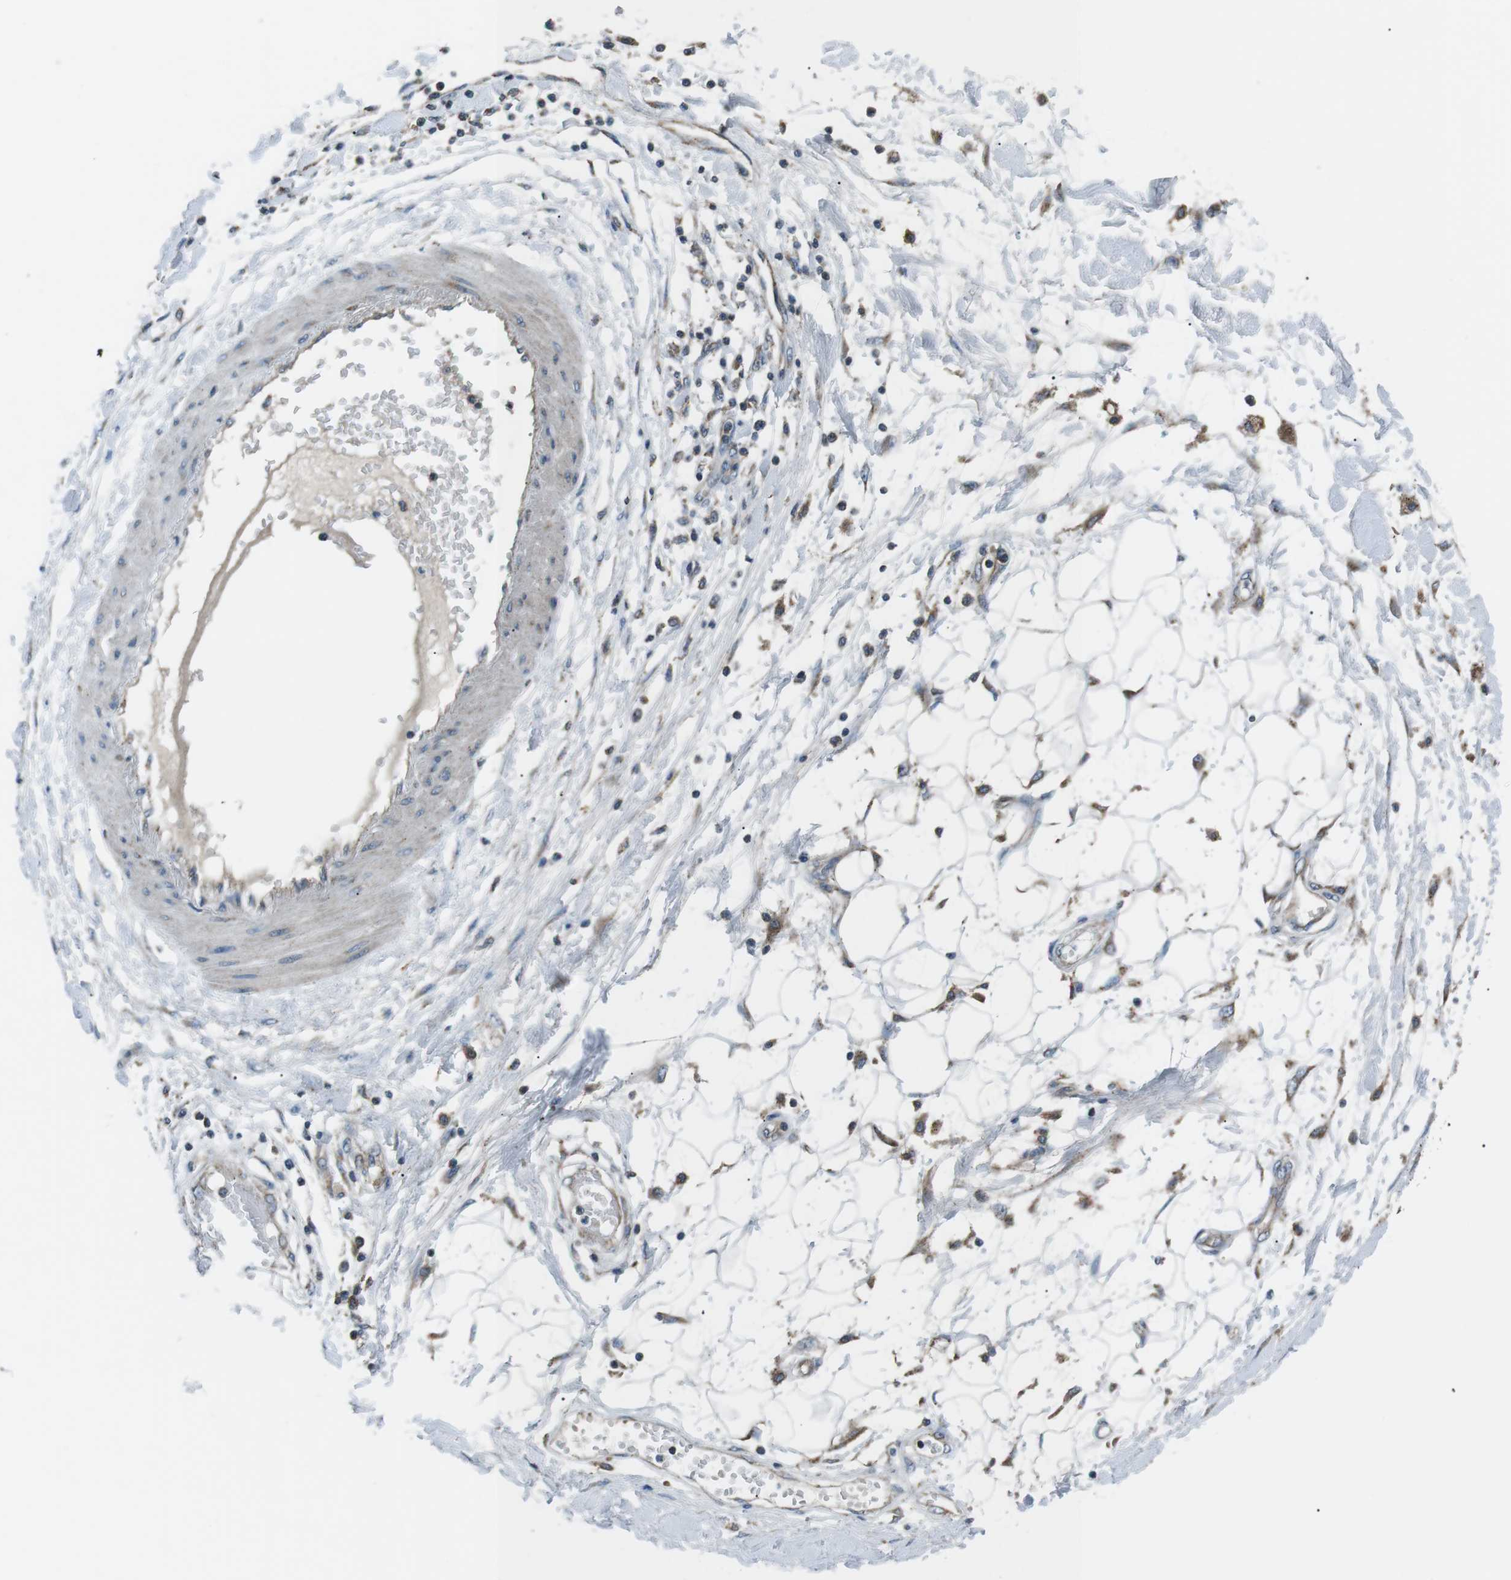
{"staining": {"intensity": "moderate", "quantity": "25%-75%", "location": "cytoplasmic/membranous"}, "tissue": "adipose tissue", "cell_type": "Adipocytes", "image_type": "normal", "snomed": [{"axis": "morphology", "description": "Normal tissue, NOS"}, {"axis": "morphology", "description": "Squamous cell carcinoma, NOS"}, {"axis": "topography", "description": "Skin"}, {"axis": "topography", "description": "Peripheral nerve tissue"}], "caption": "Immunohistochemical staining of benign adipose tissue shows moderate cytoplasmic/membranous protein staining in approximately 25%-75% of adipocytes. The protein is stained brown, and the nuclei are stained in blue (DAB IHC with brightfield microscopy, high magnification).", "gene": "FAM3B", "patient": {"sex": "male", "age": 83}}